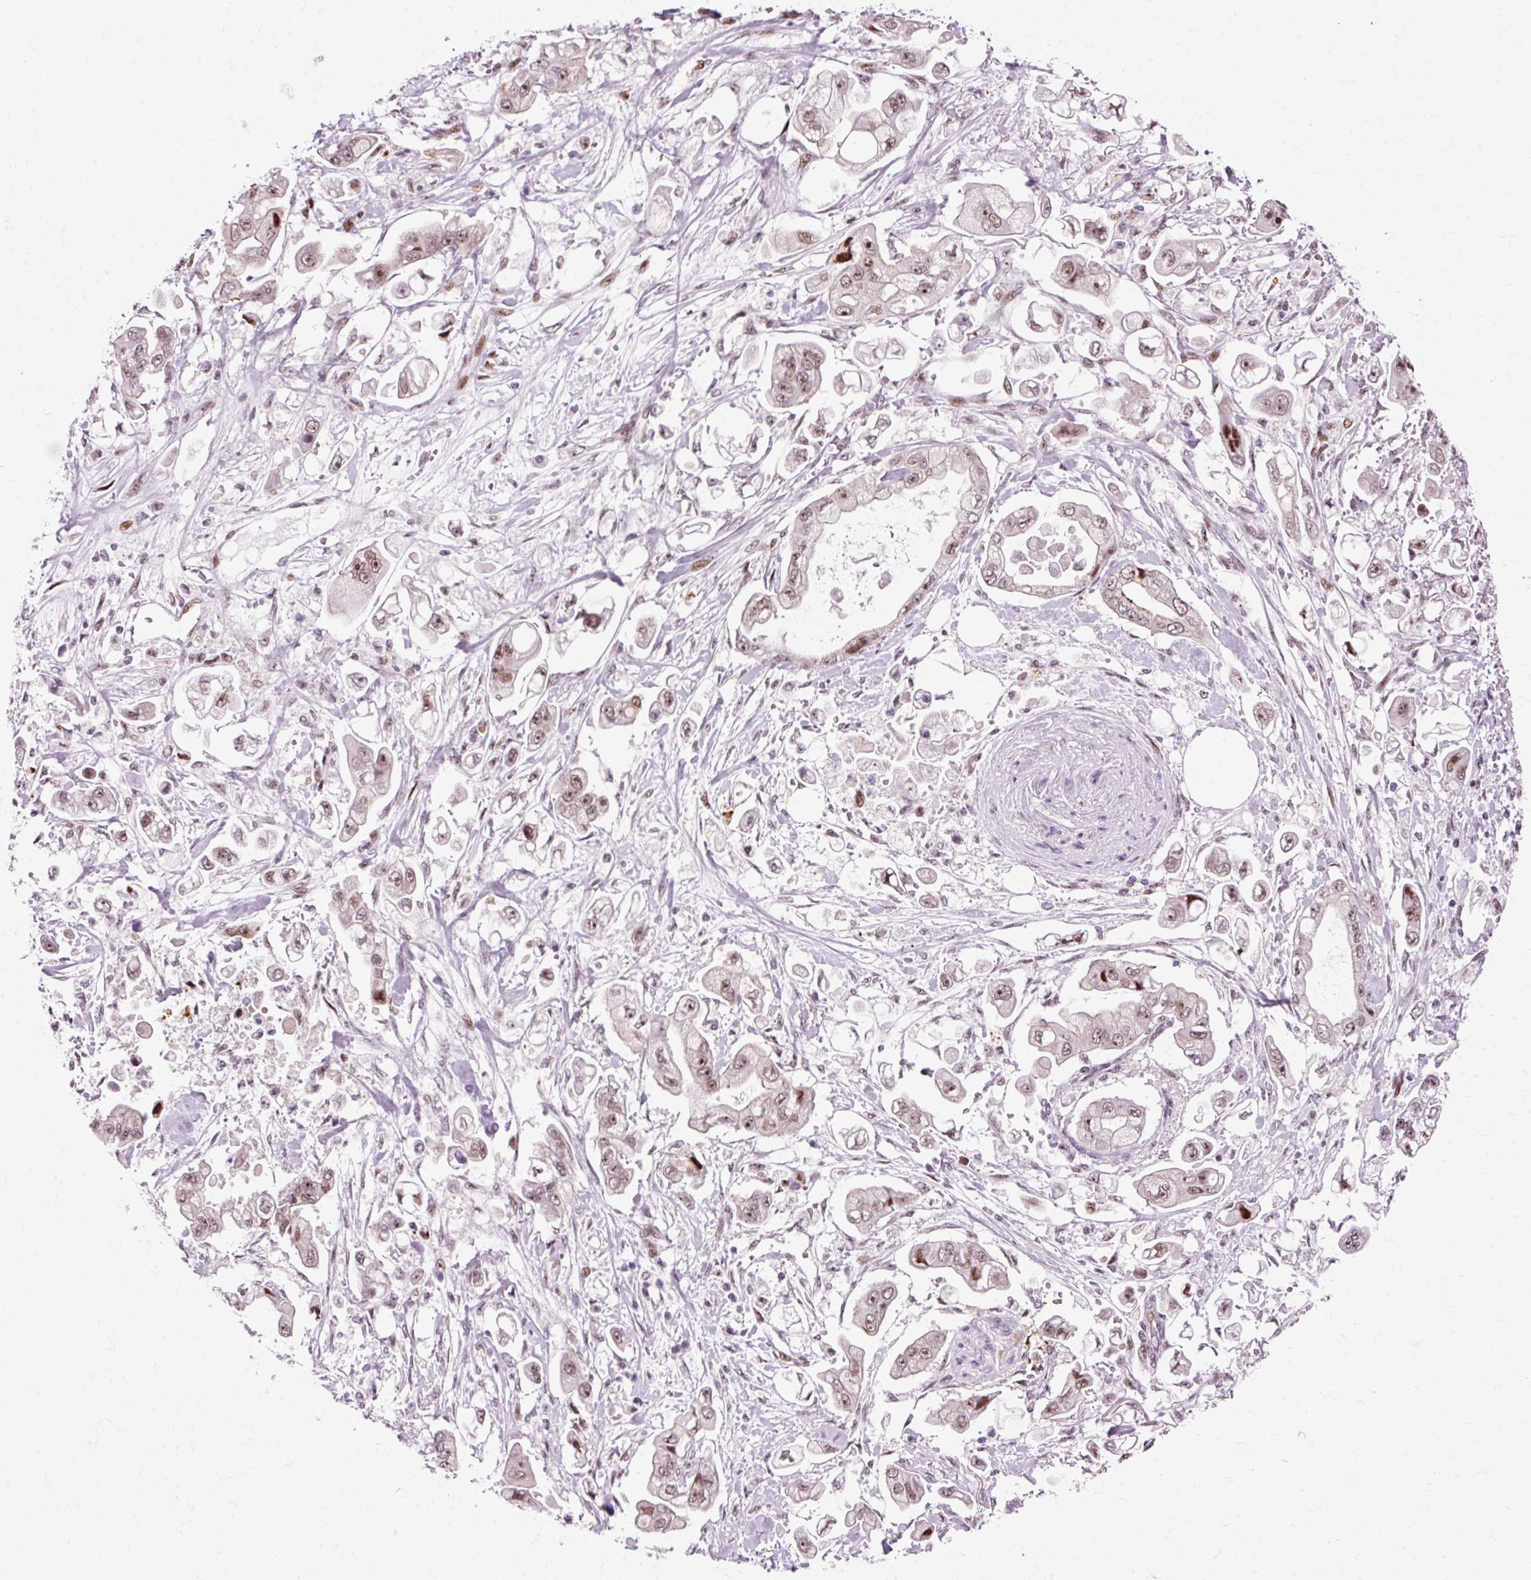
{"staining": {"intensity": "weak", "quantity": "25%-75%", "location": "nuclear"}, "tissue": "stomach cancer", "cell_type": "Tumor cells", "image_type": "cancer", "snomed": [{"axis": "morphology", "description": "Adenocarcinoma, NOS"}, {"axis": "topography", "description": "Stomach"}], "caption": "This is a histology image of immunohistochemistry (IHC) staining of adenocarcinoma (stomach), which shows weak staining in the nuclear of tumor cells.", "gene": "MACROD2", "patient": {"sex": "male", "age": 62}}